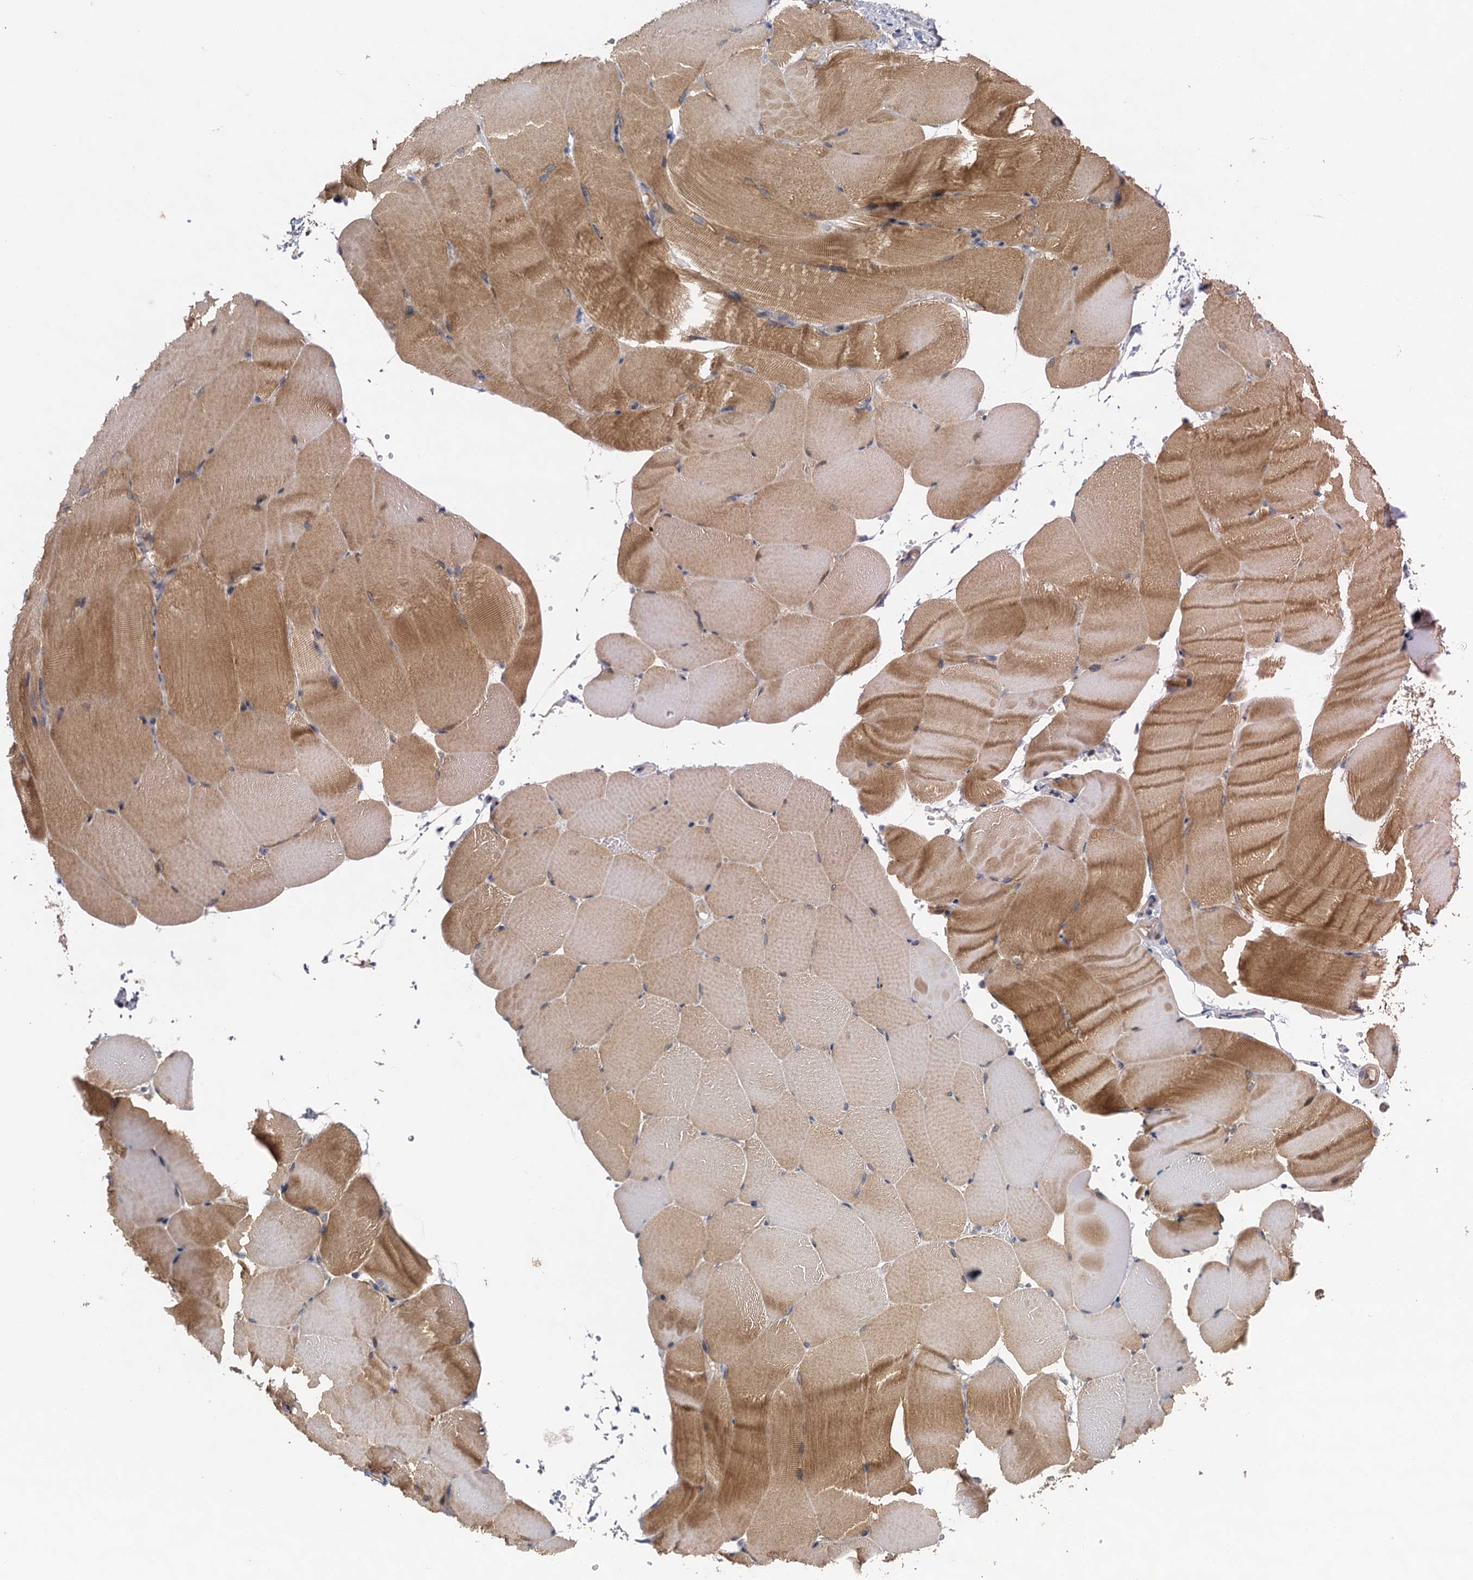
{"staining": {"intensity": "moderate", "quantity": "25%-75%", "location": "cytoplasmic/membranous"}, "tissue": "skeletal muscle", "cell_type": "Myocytes", "image_type": "normal", "snomed": [{"axis": "morphology", "description": "Normal tissue, NOS"}, {"axis": "topography", "description": "Skeletal muscle"}, {"axis": "topography", "description": "Parathyroid gland"}], "caption": "Immunohistochemical staining of normal skeletal muscle displays medium levels of moderate cytoplasmic/membranous expression in about 25%-75% of myocytes.", "gene": "TMEM39A", "patient": {"sex": "female", "age": 37}}